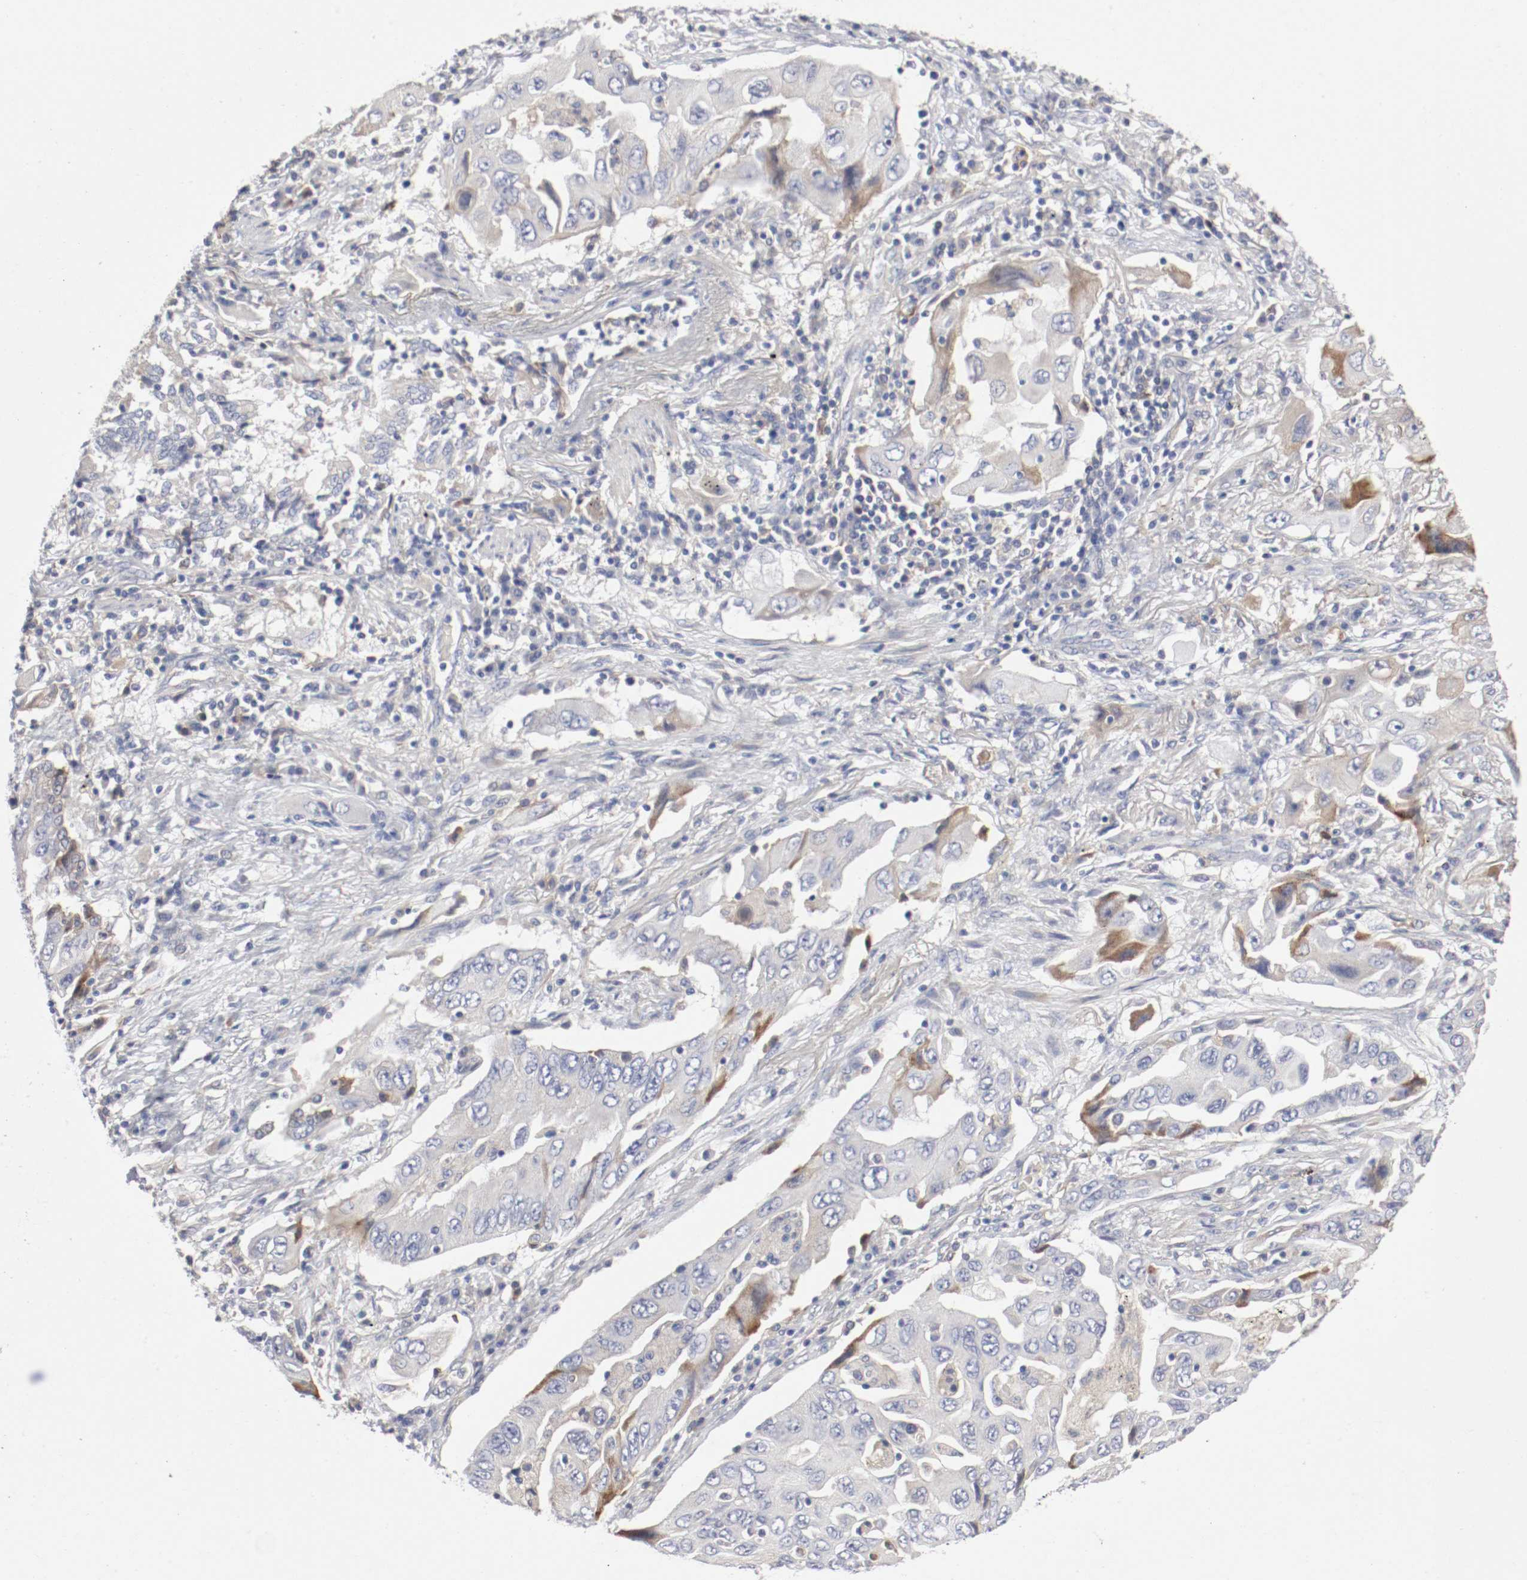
{"staining": {"intensity": "moderate", "quantity": "<25%", "location": "cytoplasmic/membranous"}, "tissue": "lung cancer", "cell_type": "Tumor cells", "image_type": "cancer", "snomed": [{"axis": "morphology", "description": "Adenocarcinoma, NOS"}, {"axis": "topography", "description": "Lung"}], "caption": "Lung cancer was stained to show a protein in brown. There is low levels of moderate cytoplasmic/membranous staining in about <25% of tumor cells. The staining is performed using DAB brown chromogen to label protein expression. The nuclei are counter-stained blue using hematoxylin.", "gene": "FGFBP1", "patient": {"sex": "female", "age": 65}}